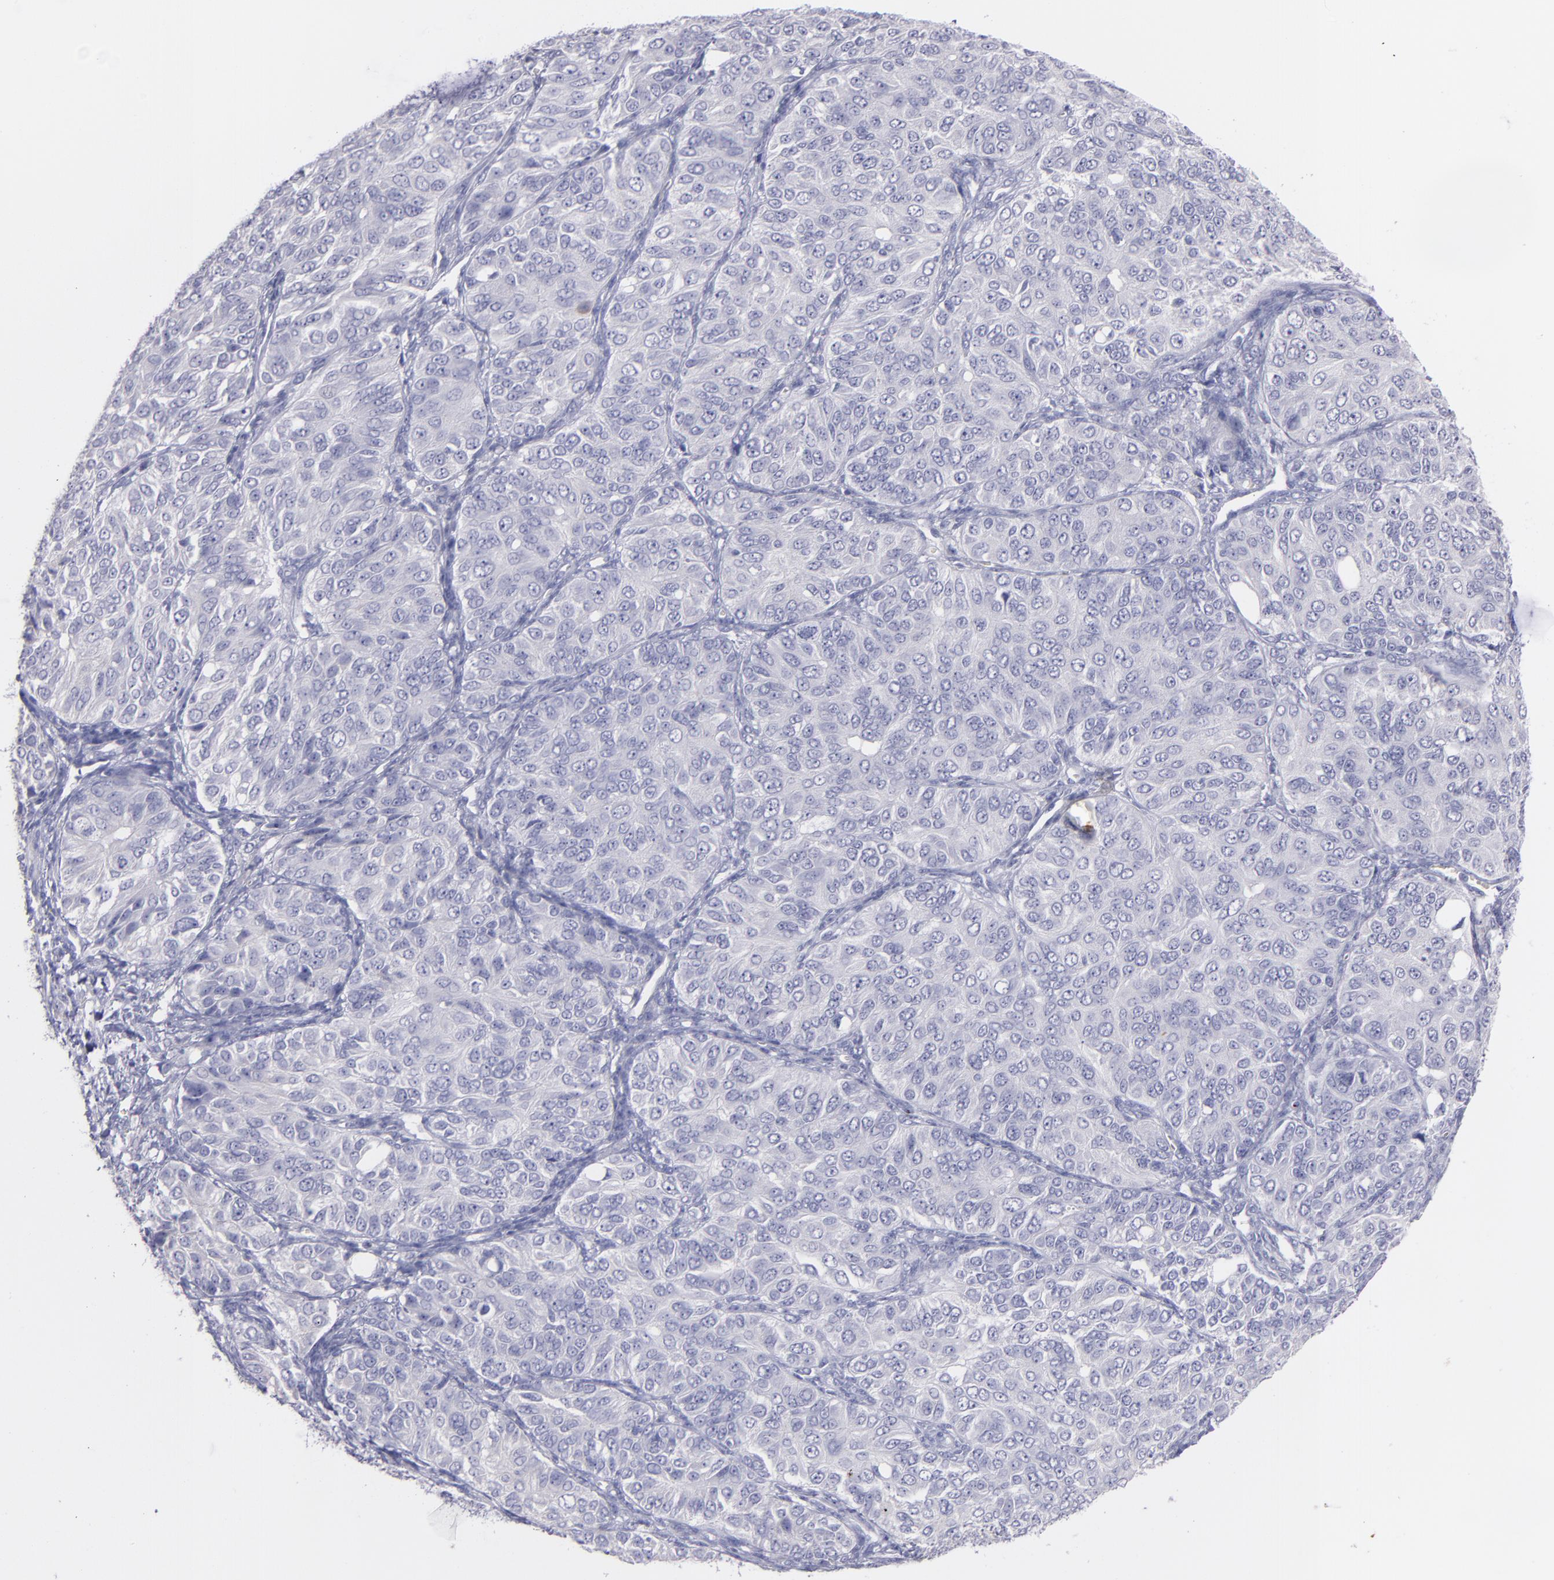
{"staining": {"intensity": "negative", "quantity": "none", "location": "none"}, "tissue": "ovarian cancer", "cell_type": "Tumor cells", "image_type": "cancer", "snomed": [{"axis": "morphology", "description": "Carcinoma, endometroid"}, {"axis": "topography", "description": "Ovary"}], "caption": "This is a histopathology image of immunohistochemistry staining of ovarian cancer (endometroid carcinoma), which shows no expression in tumor cells.", "gene": "SNAP25", "patient": {"sex": "female", "age": 51}}